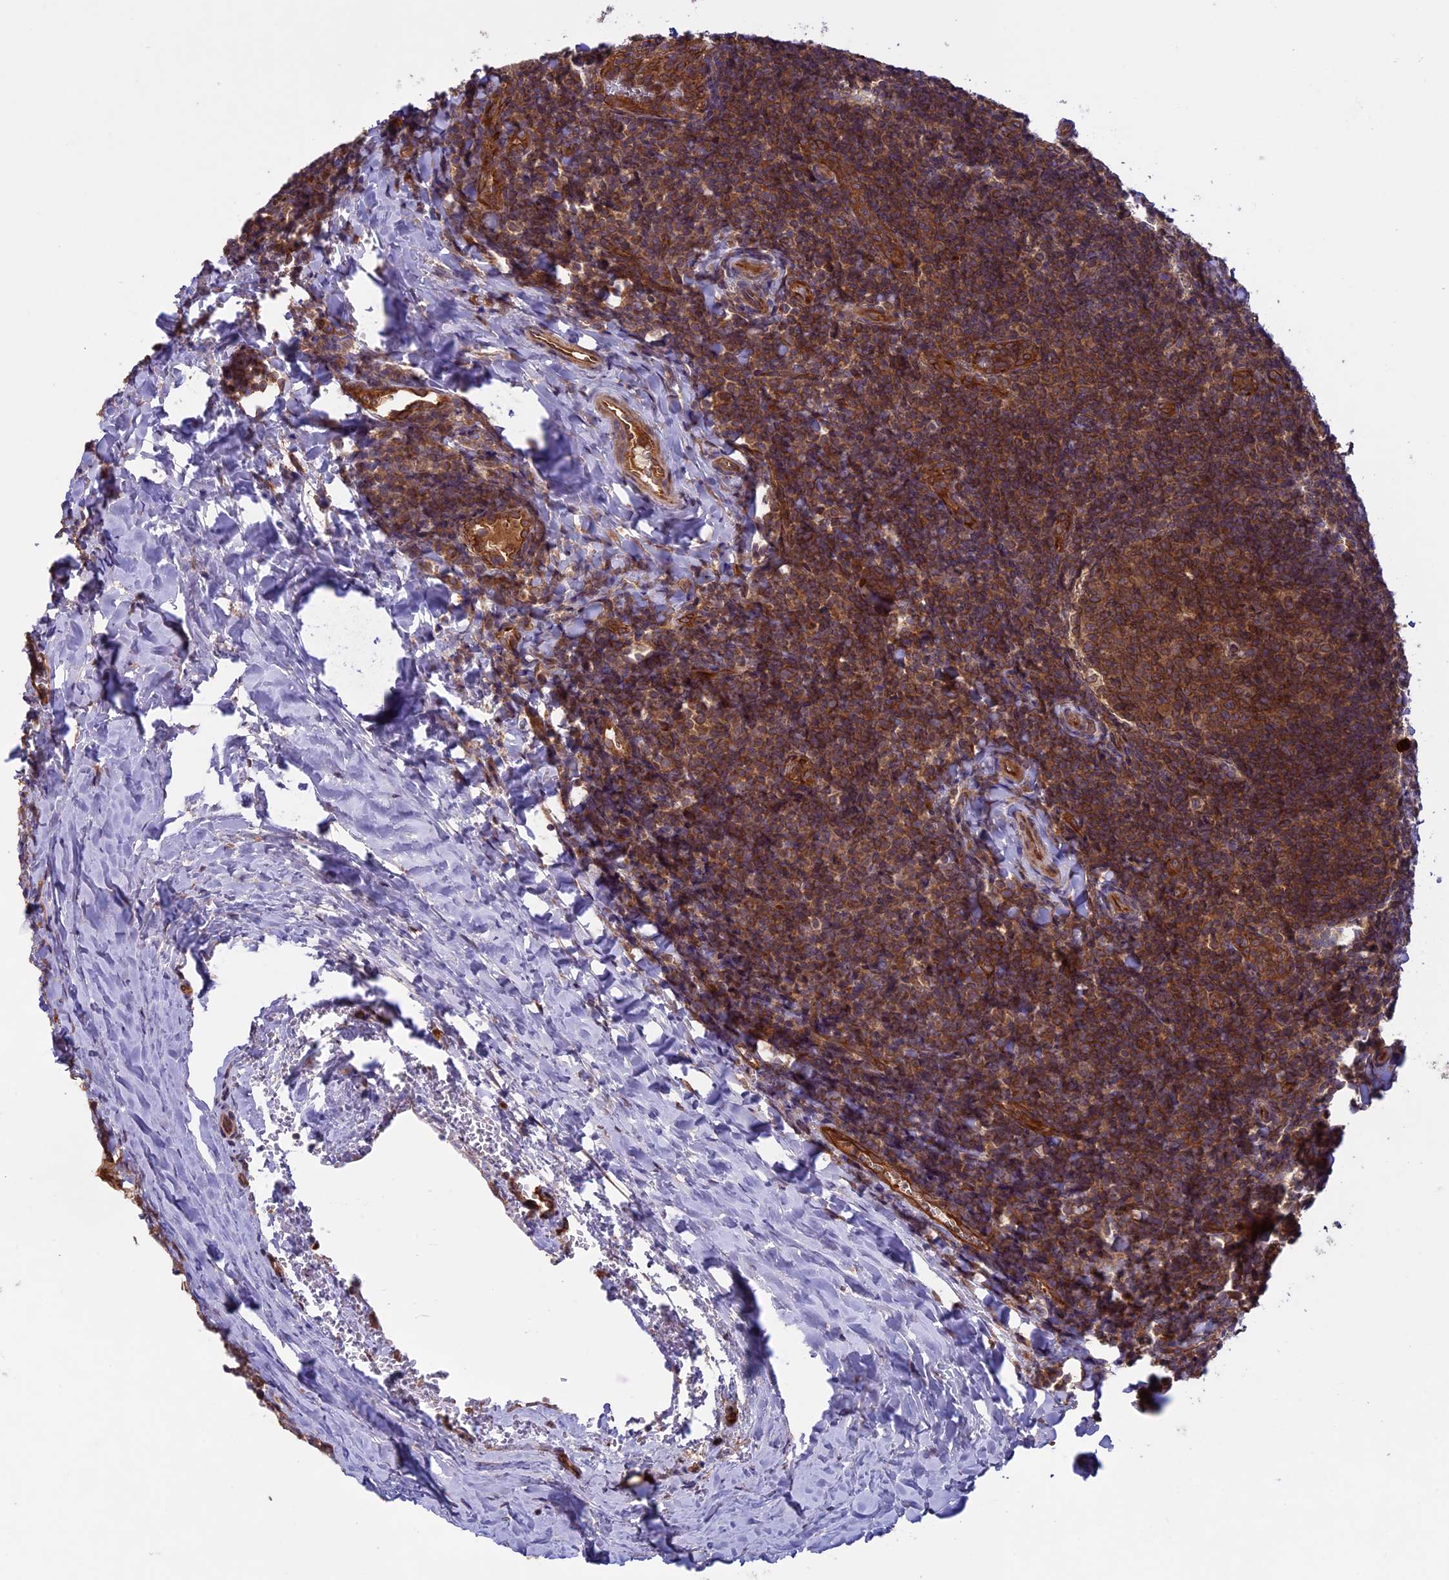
{"staining": {"intensity": "moderate", "quantity": ">75%", "location": "cytoplasmic/membranous"}, "tissue": "tonsil", "cell_type": "Germinal center cells", "image_type": "normal", "snomed": [{"axis": "morphology", "description": "Normal tissue, NOS"}, {"axis": "topography", "description": "Tonsil"}], "caption": "Immunohistochemistry (DAB) staining of benign human tonsil exhibits moderate cytoplasmic/membranous protein staining in approximately >75% of germinal center cells.", "gene": "CCDC125", "patient": {"sex": "male", "age": 17}}